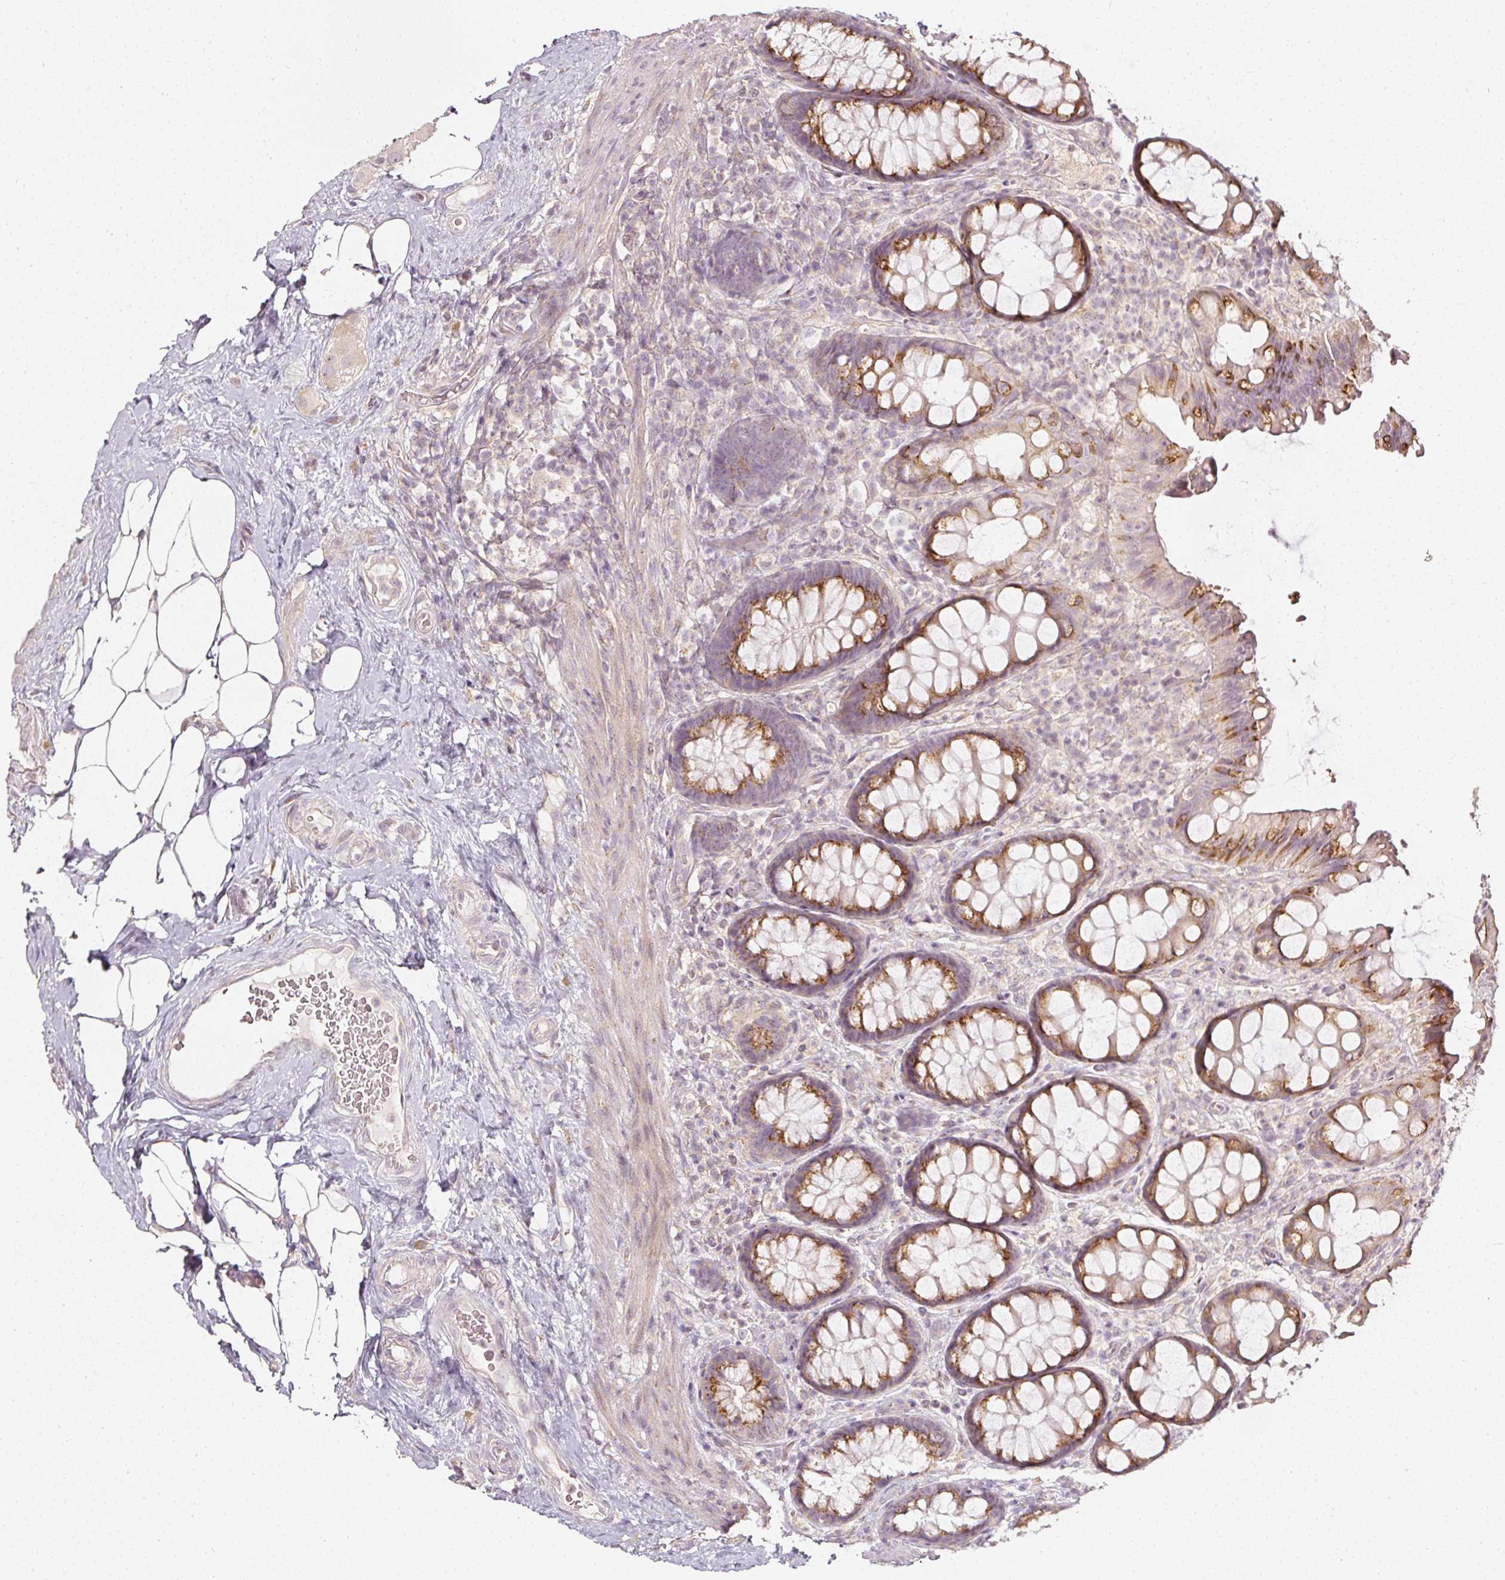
{"staining": {"intensity": "moderate", "quantity": ">75%", "location": "cytoplasmic/membranous"}, "tissue": "rectum", "cell_type": "Glandular cells", "image_type": "normal", "snomed": [{"axis": "morphology", "description": "Normal tissue, NOS"}, {"axis": "topography", "description": "Rectum"}], "caption": "This histopathology image shows IHC staining of benign human rectum, with medium moderate cytoplasmic/membranous positivity in about >75% of glandular cells.", "gene": "NTRK1", "patient": {"sex": "female", "age": 67}}